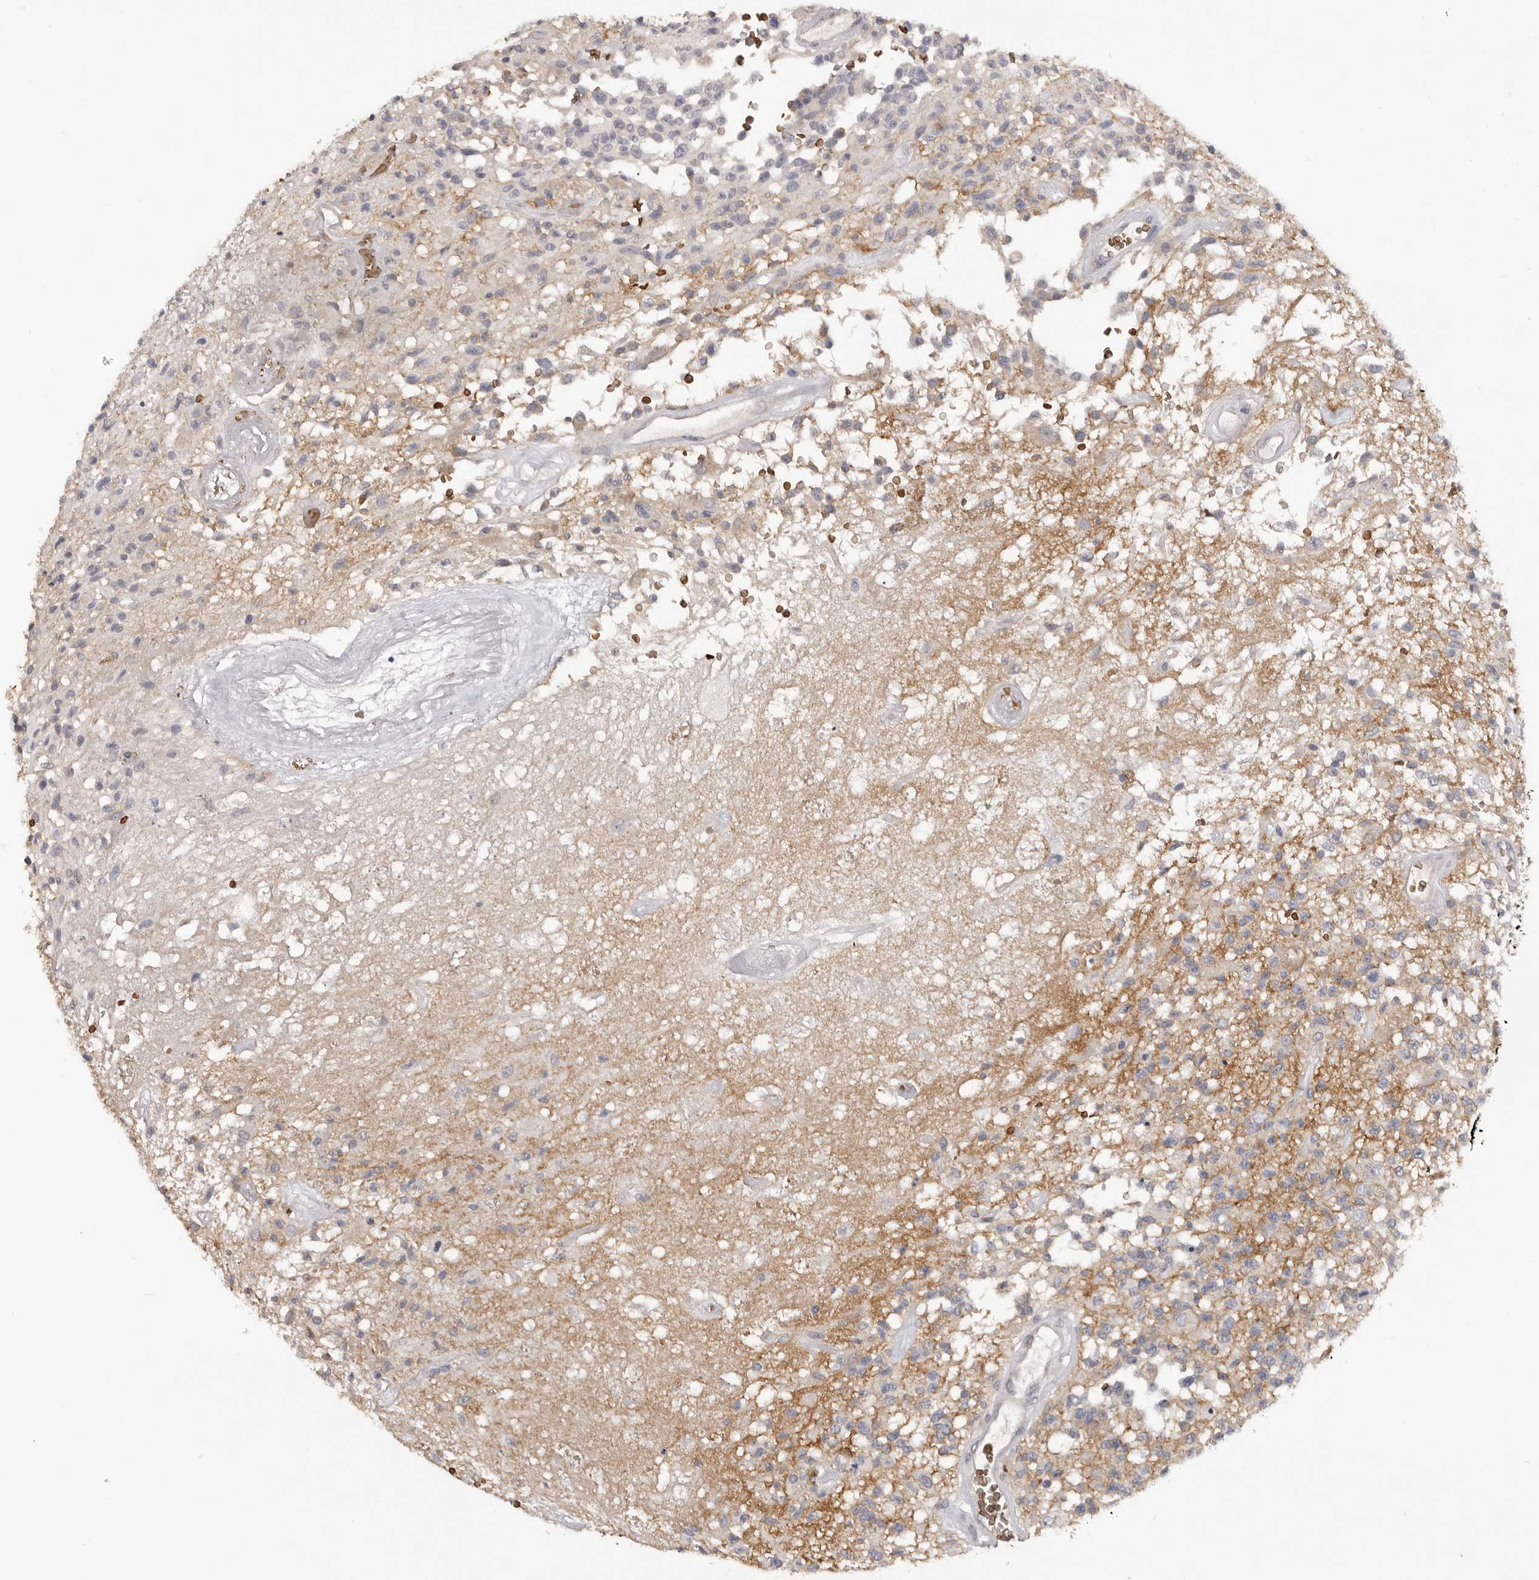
{"staining": {"intensity": "weak", "quantity": "<25%", "location": "cytoplasmic/membranous"}, "tissue": "glioma", "cell_type": "Tumor cells", "image_type": "cancer", "snomed": [{"axis": "morphology", "description": "Glioma, malignant, High grade"}, {"axis": "morphology", "description": "Glioblastoma, NOS"}, {"axis": "topography", "description": "Brain"}], "caption": "IHC photomicrograph of neoplastic tissue: human glioma stained with DAB (3,3'-diaminobenzidine) displays no significant protein staining in tumor cells. (DAB (3,3'-diaminobenzidine) immunohistochemistry with hematoxylin counter stain).", "gene": "TNR", "patient": {"sex": "male", "age": 60}}